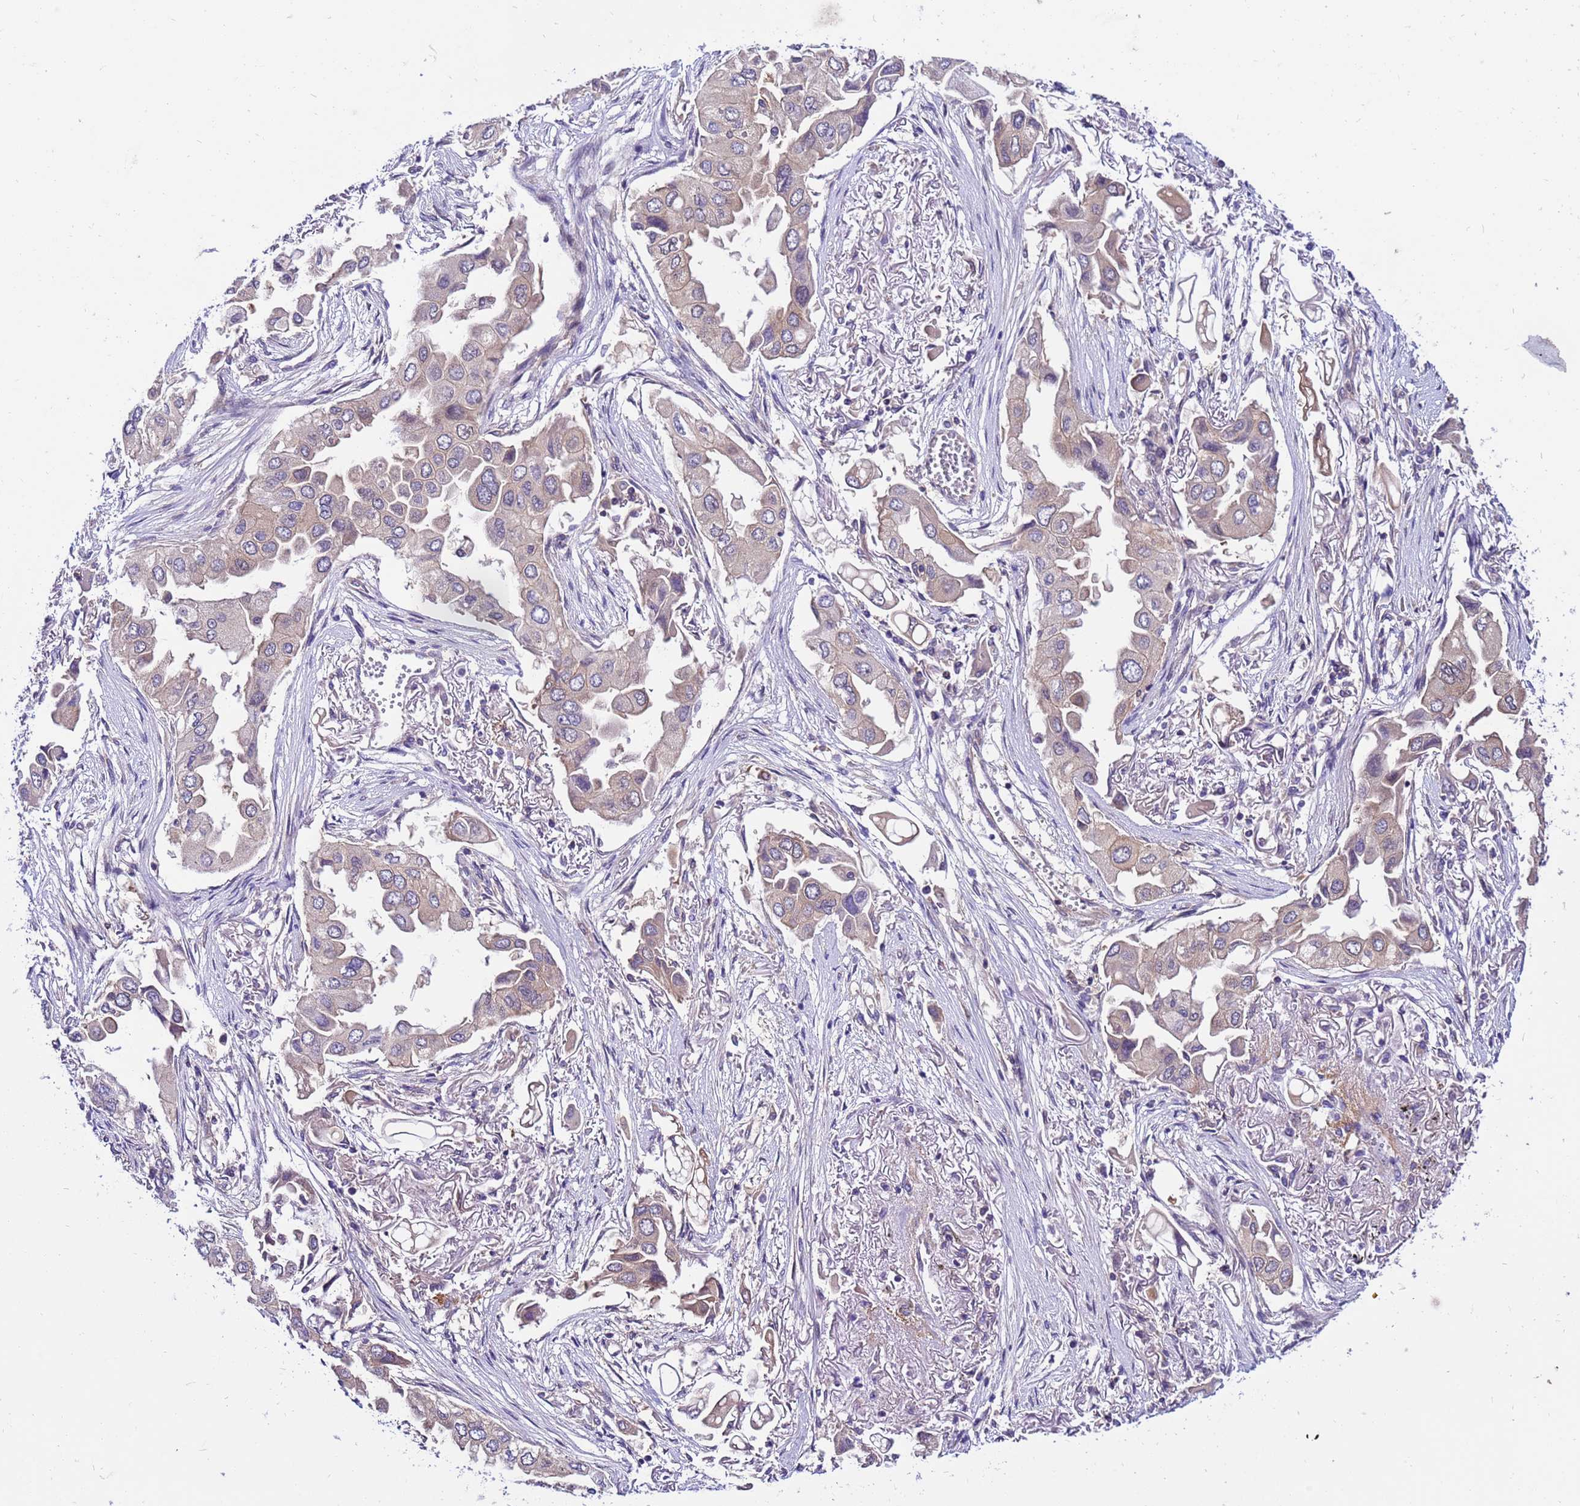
{"staining": {"intensity": "moderate", "quantity": "25%-75%", "location": "cytoplasmic/membranous"}, "tissue": "lung cancer", "cell_type": "Tumor cells", "image_type": "cancer", "snomed": [{"axis": "morphology", "description": "Adenocarcinoma, NOS"}, {"axis": "topography", "description": "Lung"}], "caption": "Adenocarcinoma (lung) stained with a protein marker reveals moderate staining in tumor cells.", "gene": "GET3", "patient": {"sex": "female", "age": 76}}